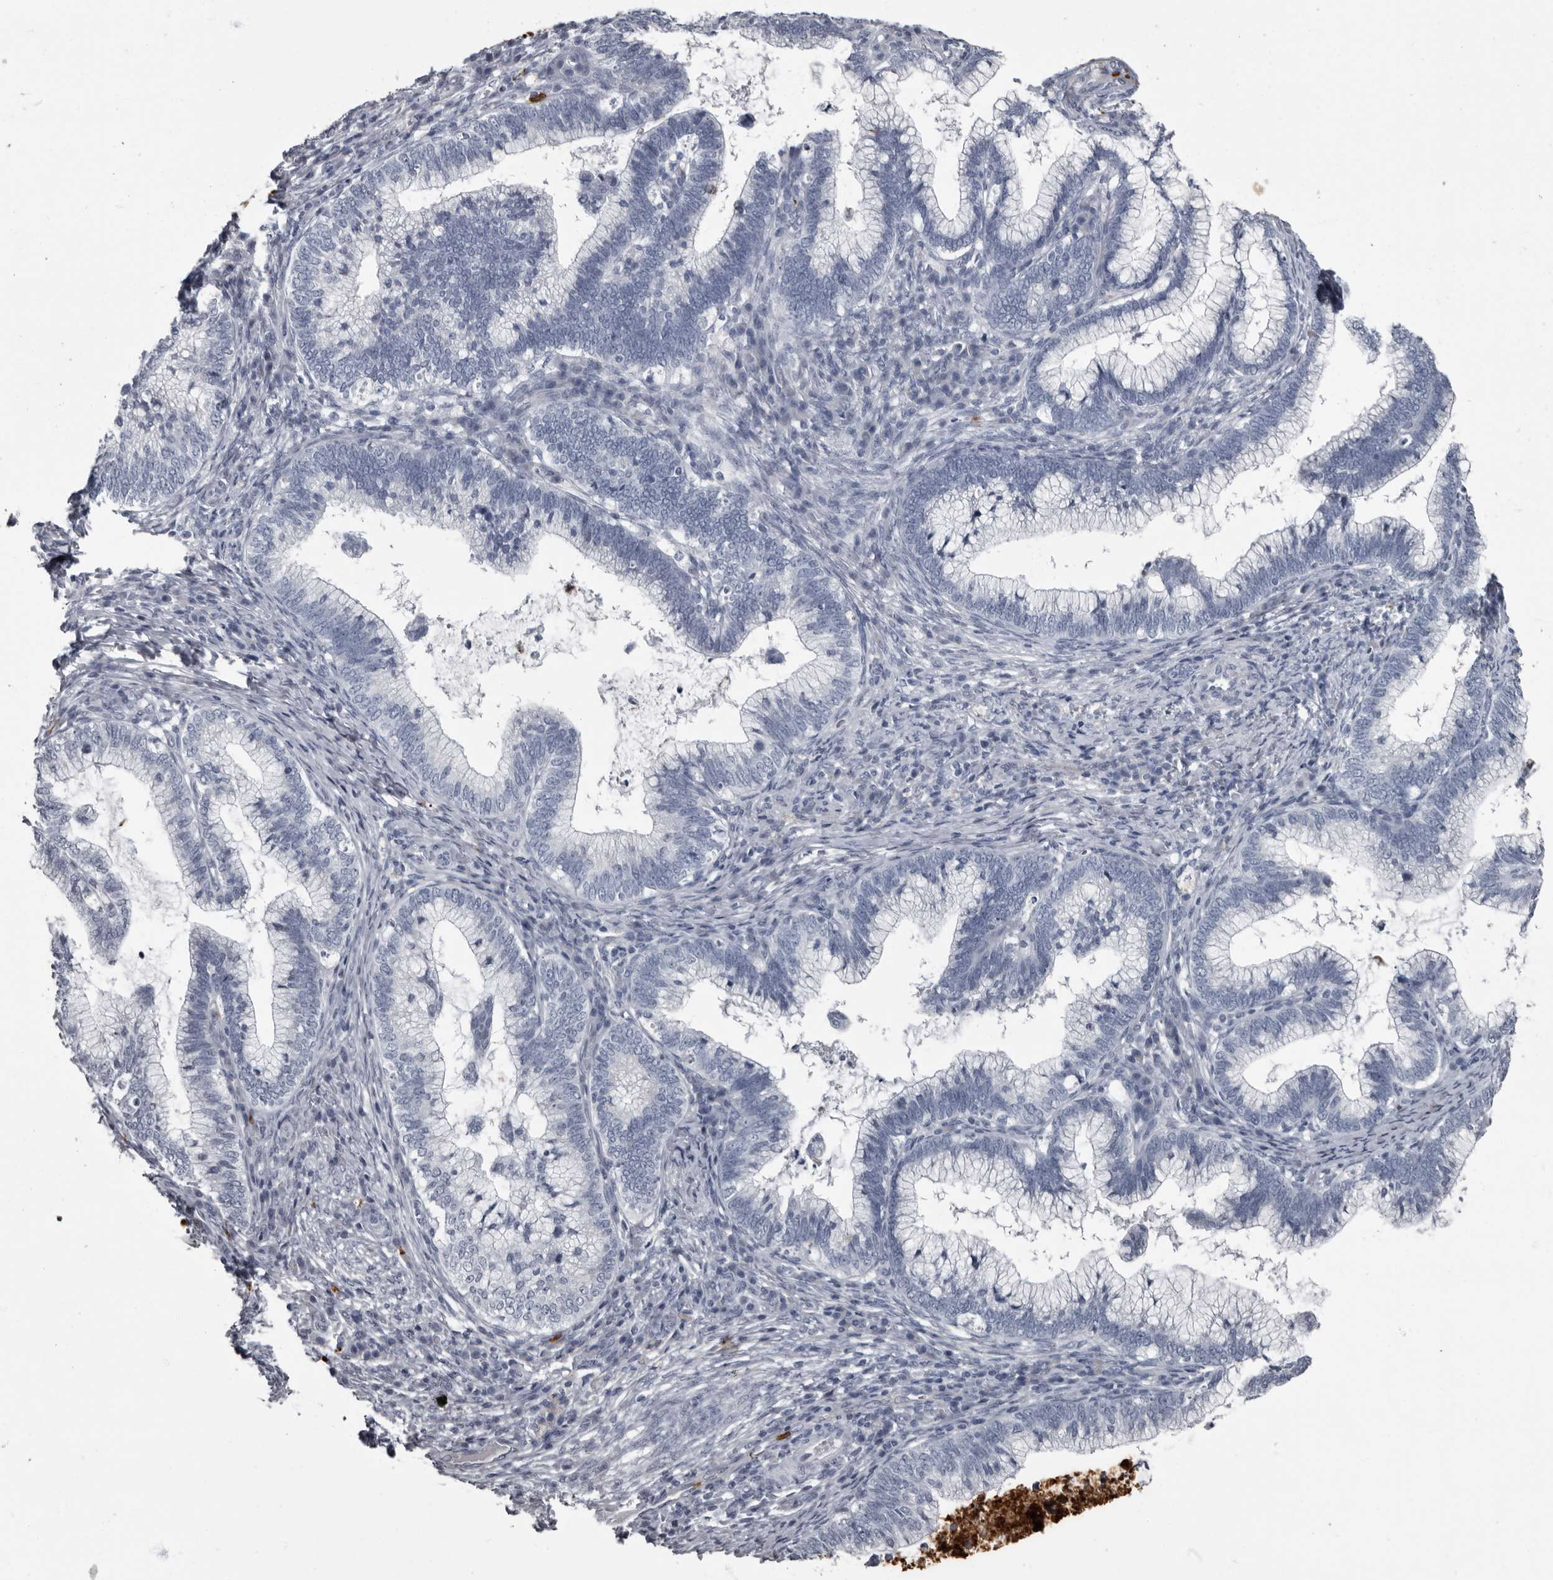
{"staining": {"intensity": "negative", "quantity": "none", "location": "none"}, "tissue": "cervical cancer", "cell_type": "Tumor cells", "image_type": "cancer", "snomed": [{"axis": "morphology", "description": "Adenocarcinoma, NOS"}, {"axis": "topography", "description": "Cervix"}], "caption": "Tumor cells show no significant protein expression in cervical cancer.", "gene": "TPD52L1", "patient": {"sex": "female", "age": 36}}